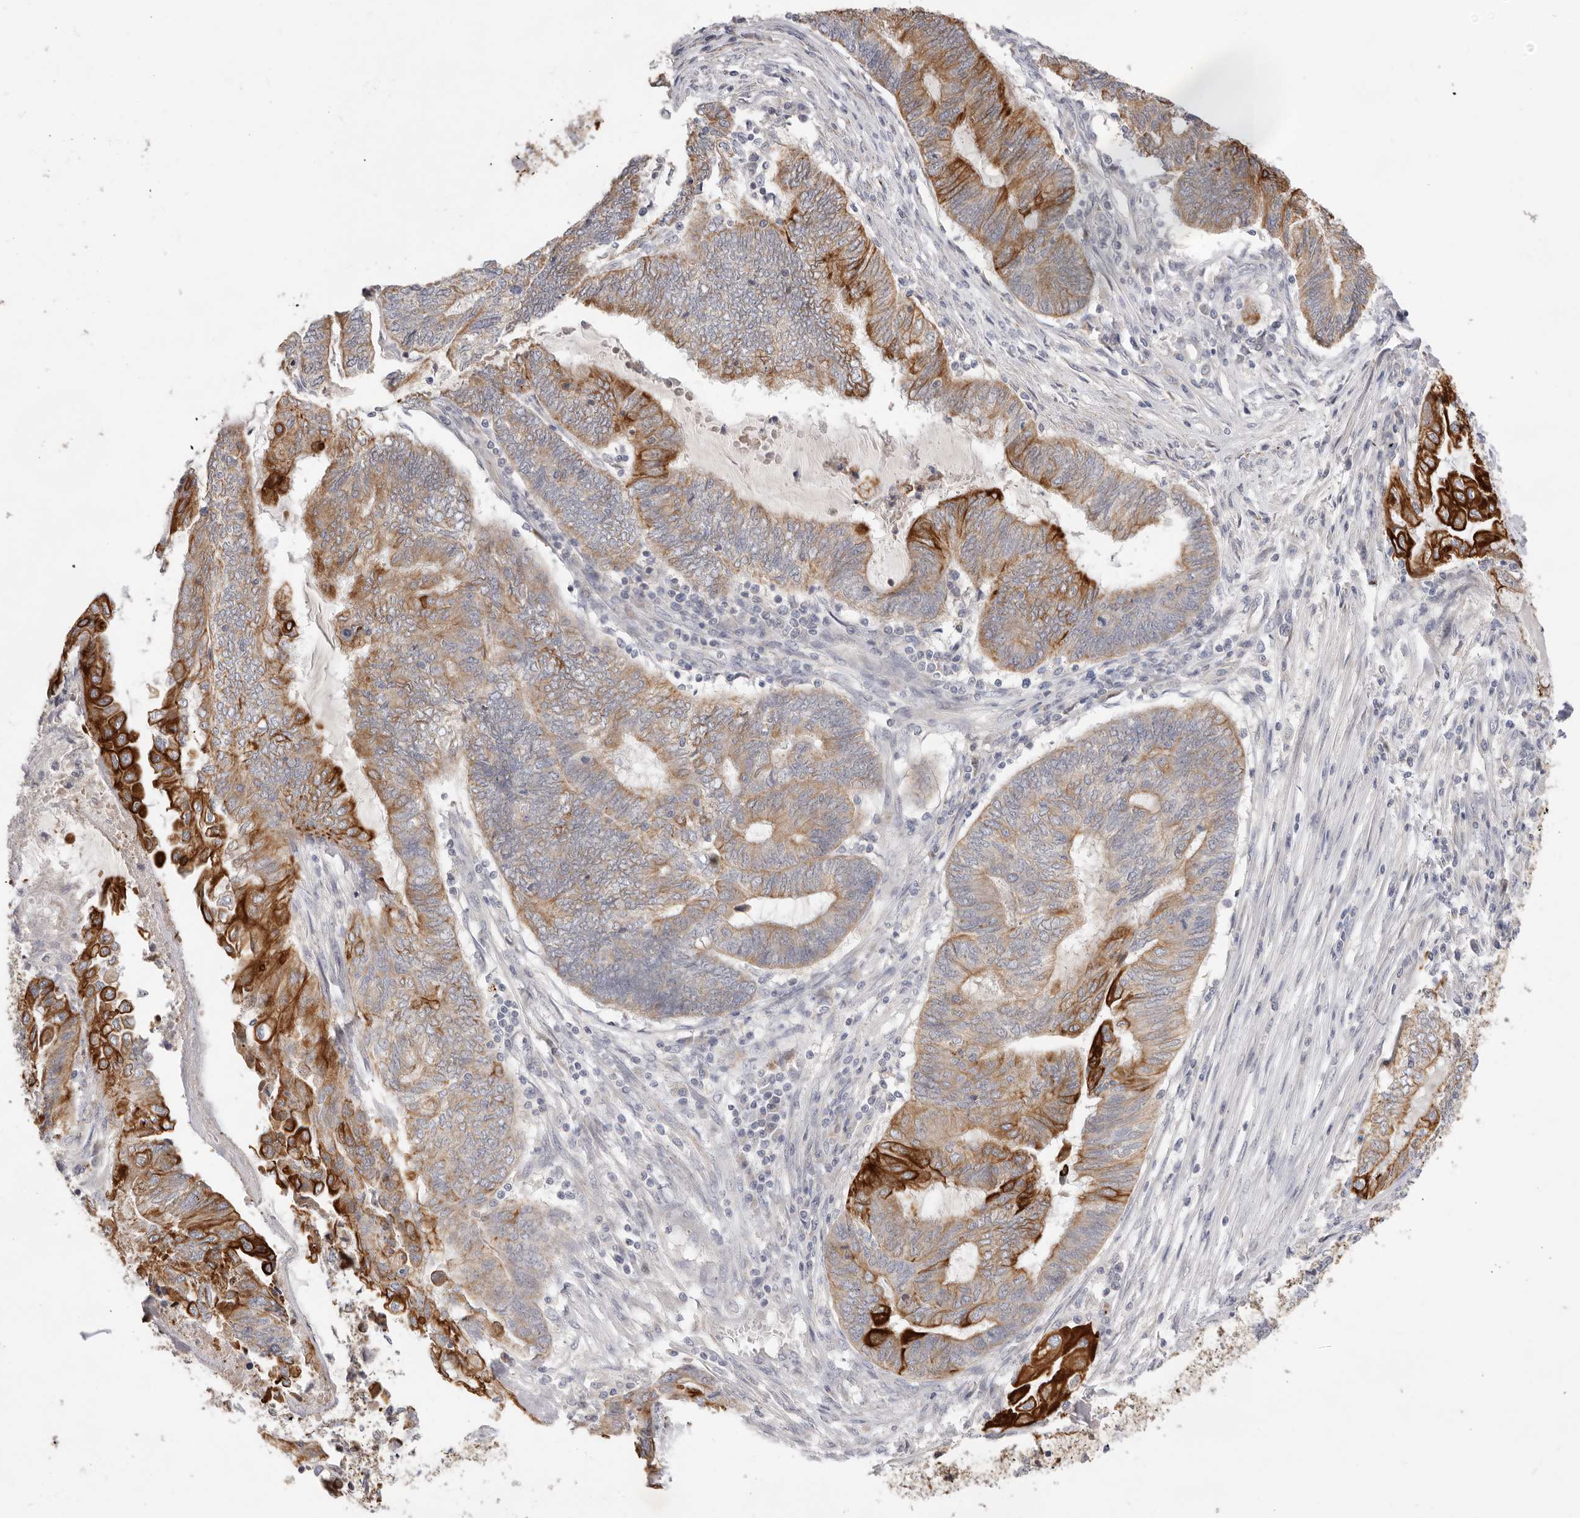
{"staining": {"intensity": "strong", "quantity": "25%-75%", "location": "cytoplasmic/membranous"}, "tissue": "endometrial cancer", "cell_type": "Tumor cells", "image_type": "cancer", "snomed": [{"axis": "morphology", "description": "Adenocarcinoma, NOS"}, {"axis": "topography", "description": "Uterus"}, {"axis": "topography", "description": "Endometrium"}], "caption": "Adenocarcinoma (endometrial) stained with DAB (3,3'-diaminobenzidine) immunohistochemistry (IHC) shows high levels of strong cytoplasmic/membranous positivity in about 25%-75% of tumor cells.", "gene": "USH1C", "patient": {"sex": "female", "age": 70}}